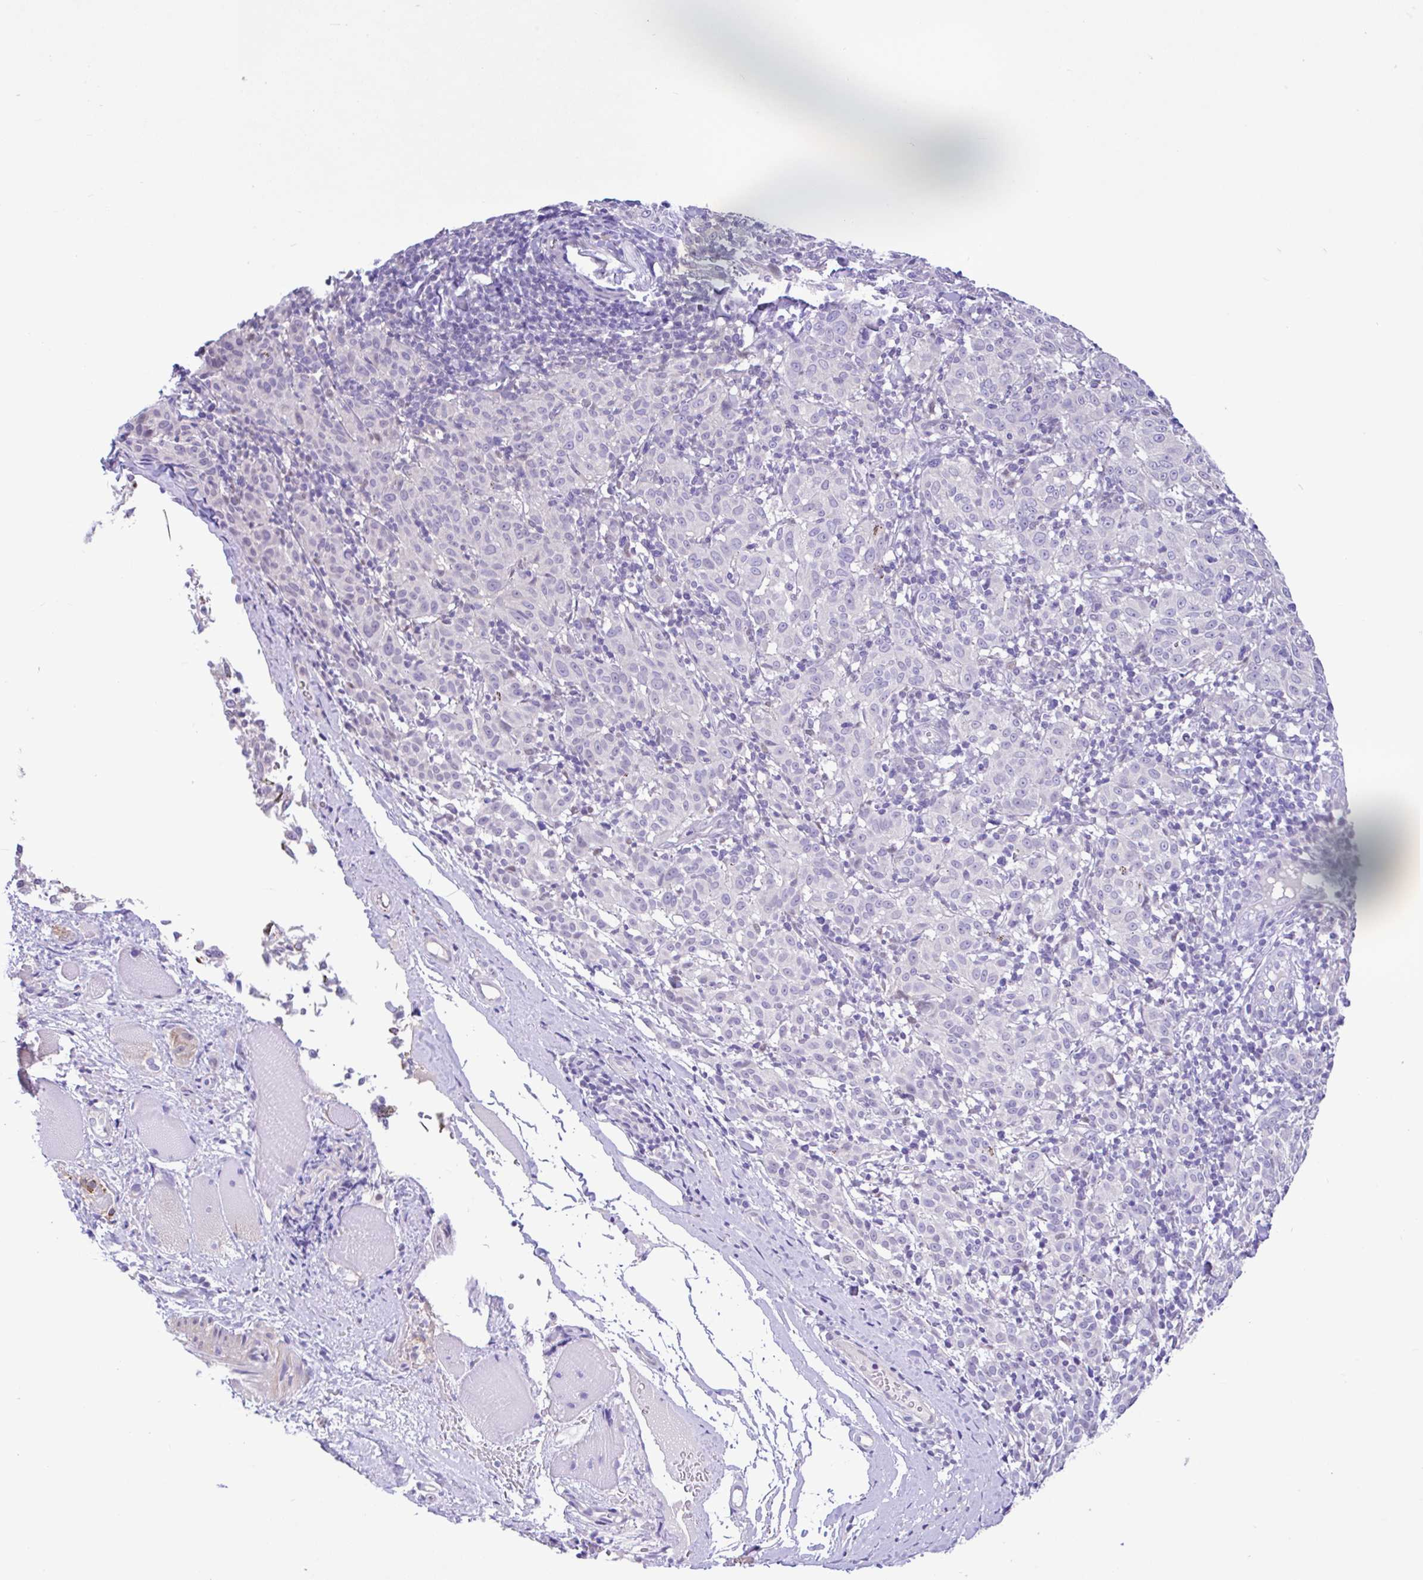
{"staining": {"intensity": "negative", "quantity": "none", "location": "none"}, "tissue": "melanoma", "cell_type": "Tumor cells", "image_type": "cancer", "snomed": [{"axis": "morphology", "description": "Malignant melanoma, NOS"}, {"axis": "topography", "description": "Skin"}], "caption": "Immunohistochemical staining of human melanoma demonstrates no significant positivity in tumor cells.", "gene": "ANO4", "patient": {"sex": "female", "age": 72}}